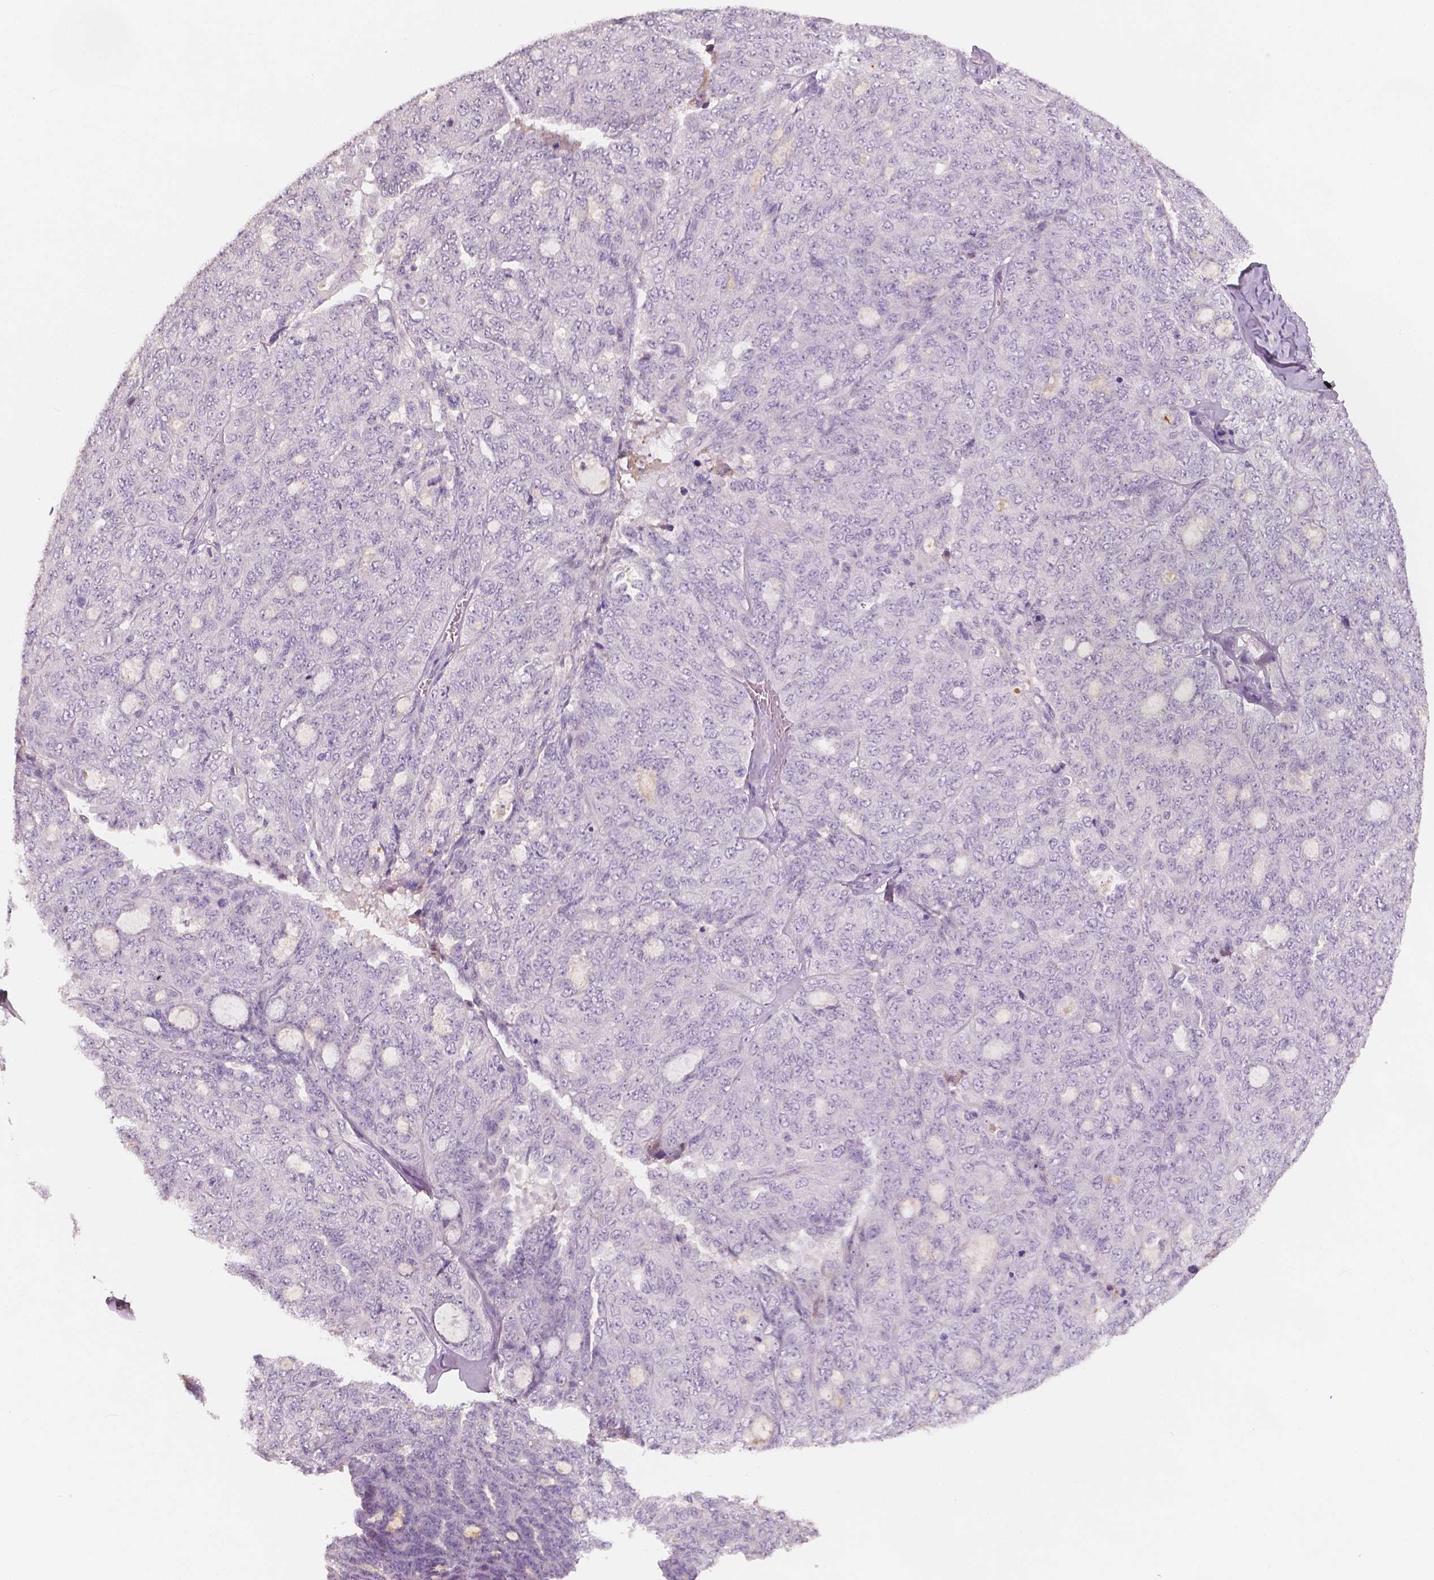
{"staining": {"intensity": "negative", "quantity": "none", "location": "none"}, "tissue": "ovarian cancer", "cell_type": "Tumor cells", "image_type": "cancer", "snomed": [{"axis": "morphology", "description": "Cystadenocarcinoma, serous, NOS"}, {"axis": "topography", "description": "Ovary"}], "caption": "Tumor cells are negative for protein expression in human ovarian serous cystadenocarcinoma.", "gene": "APOA4", "patient": {"sex": "female", "age": 71}}